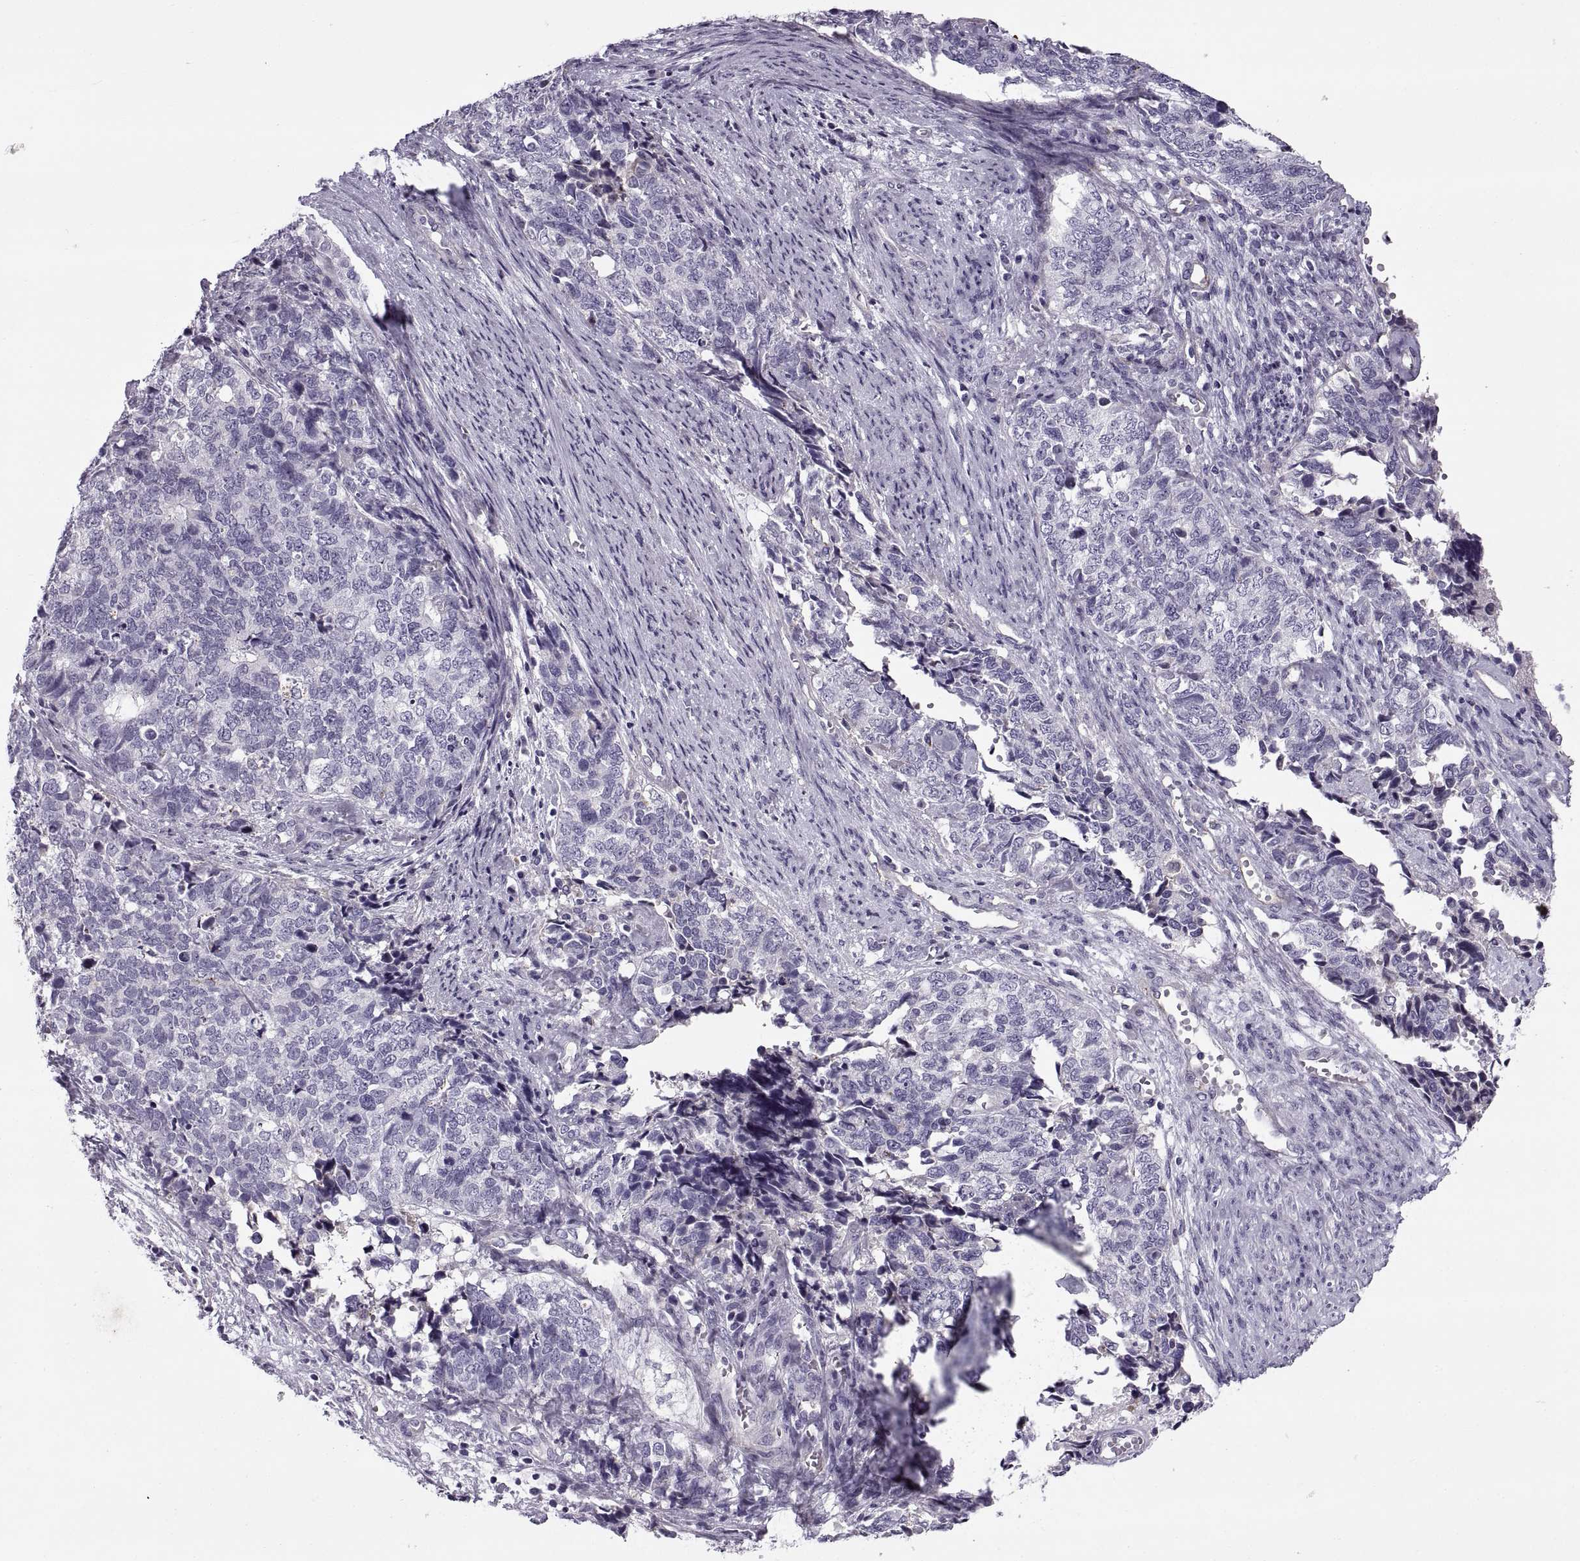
{"staining": {"intensity": "negative", "quantity": "none", "location": "none"}, "tissue": "cervical cancer", "cell_type": "Tumor cells", "image_type": "cancer", "snomed": [{"axis": "morphology", "description": "Squamous cell carcinoma, NOS"}, {"axis": "topography", "description": "Cervix"}], "caption": "Tumor cells show no significant positivity in squamous cell carcinoma (cervical).", "gene": "CALCR", "patient": {"sex": "female", "age": 63}}